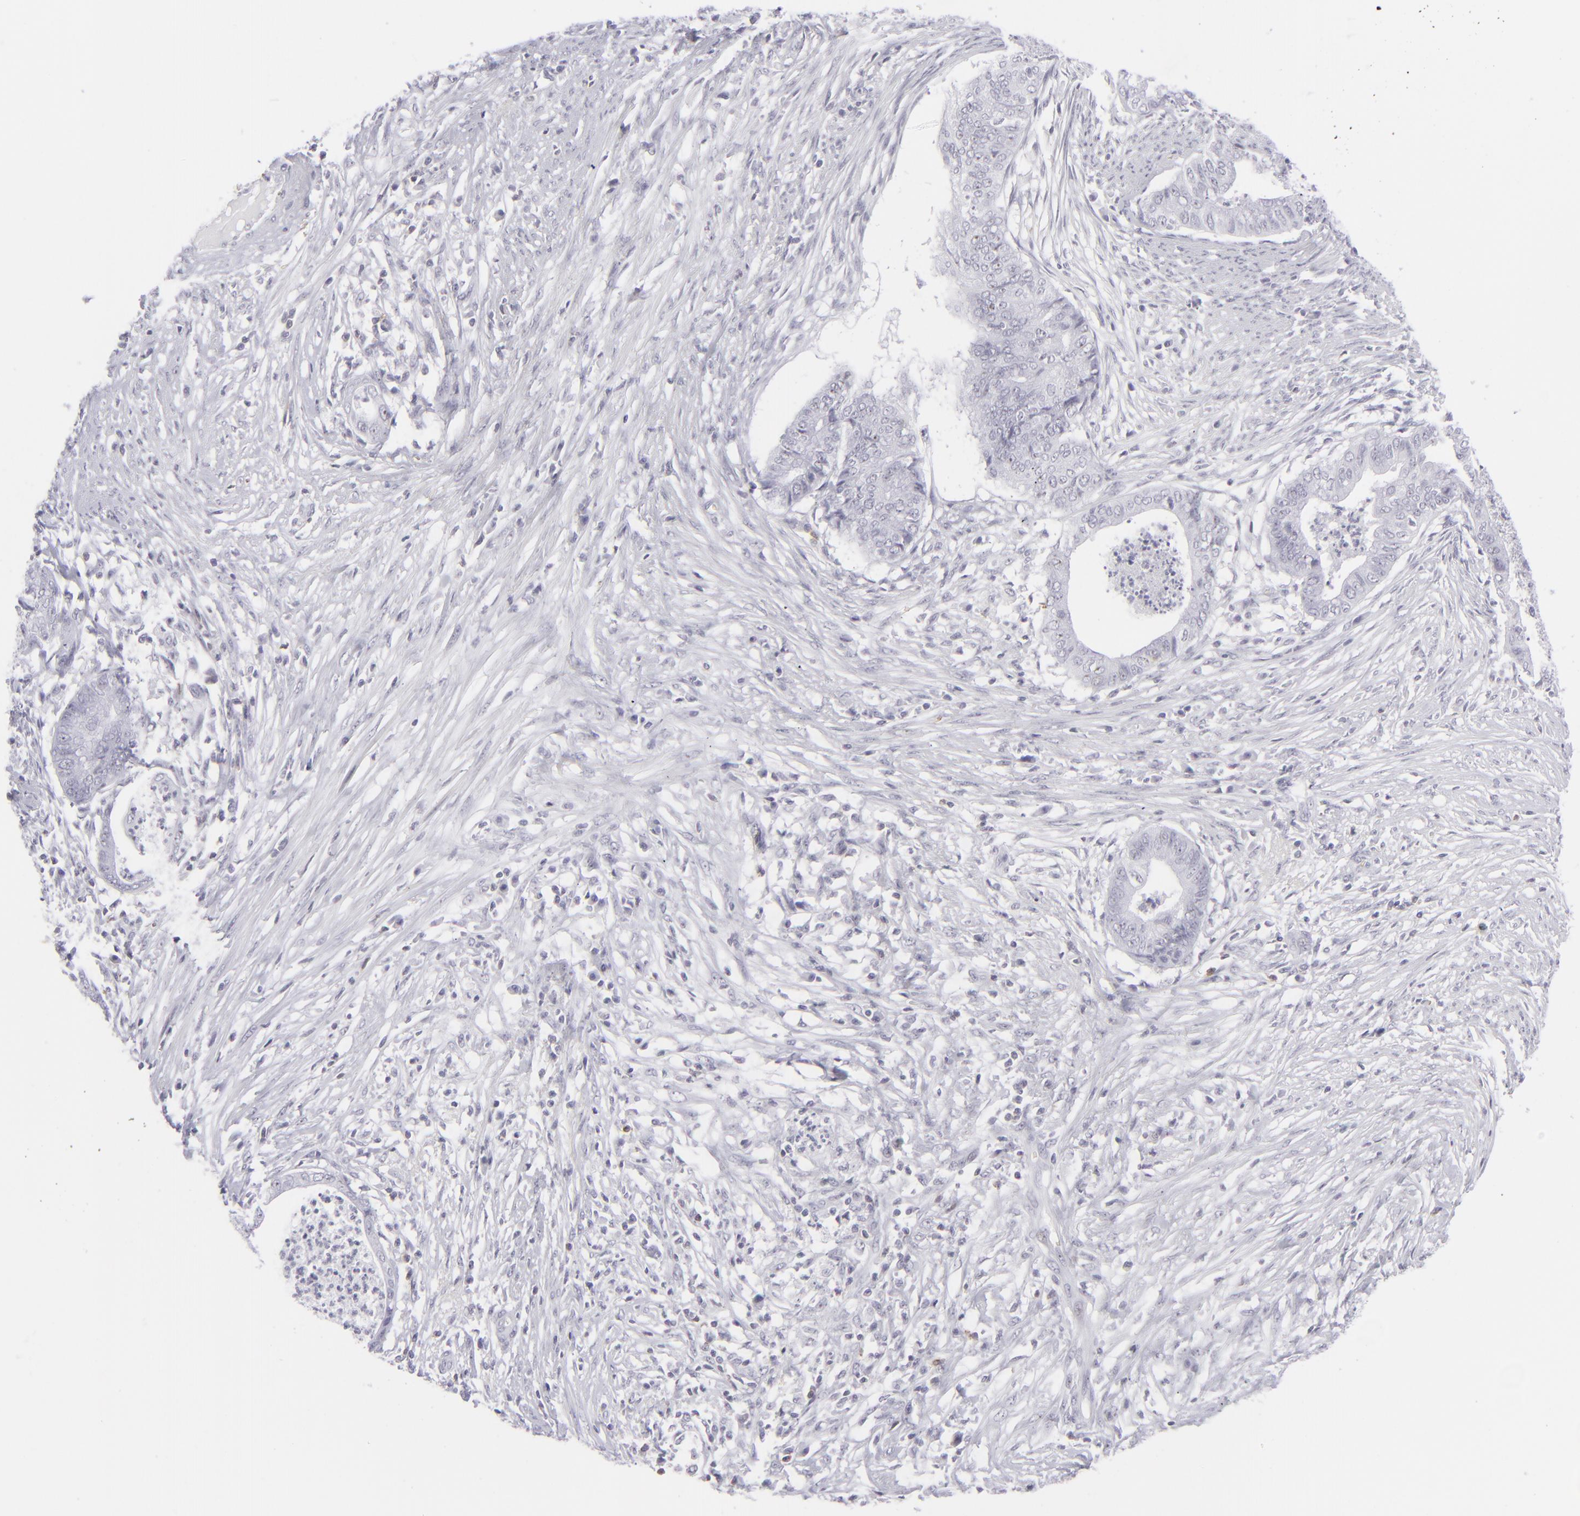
{"staining": {"intensity": "negative", "quantity": "none", "location": "none"}, "tissue": "endometrial cancer", "cell_type": "Tumor cells", "image_type": "cancer", "snomed": [{"axis": "morphology", "description": "Necrosis, NOS"}, {"axis": "morphology", "description": "Adenocarcinoma, NOS"}, {"axis": "topography", "description": "Endometrium"}], "caption": "There is no significant positivity in tumor cells of endometrial cancer (adenocarcinoma).", "gene": "CD7", "patient": {"sex": "female", "age": 79}}